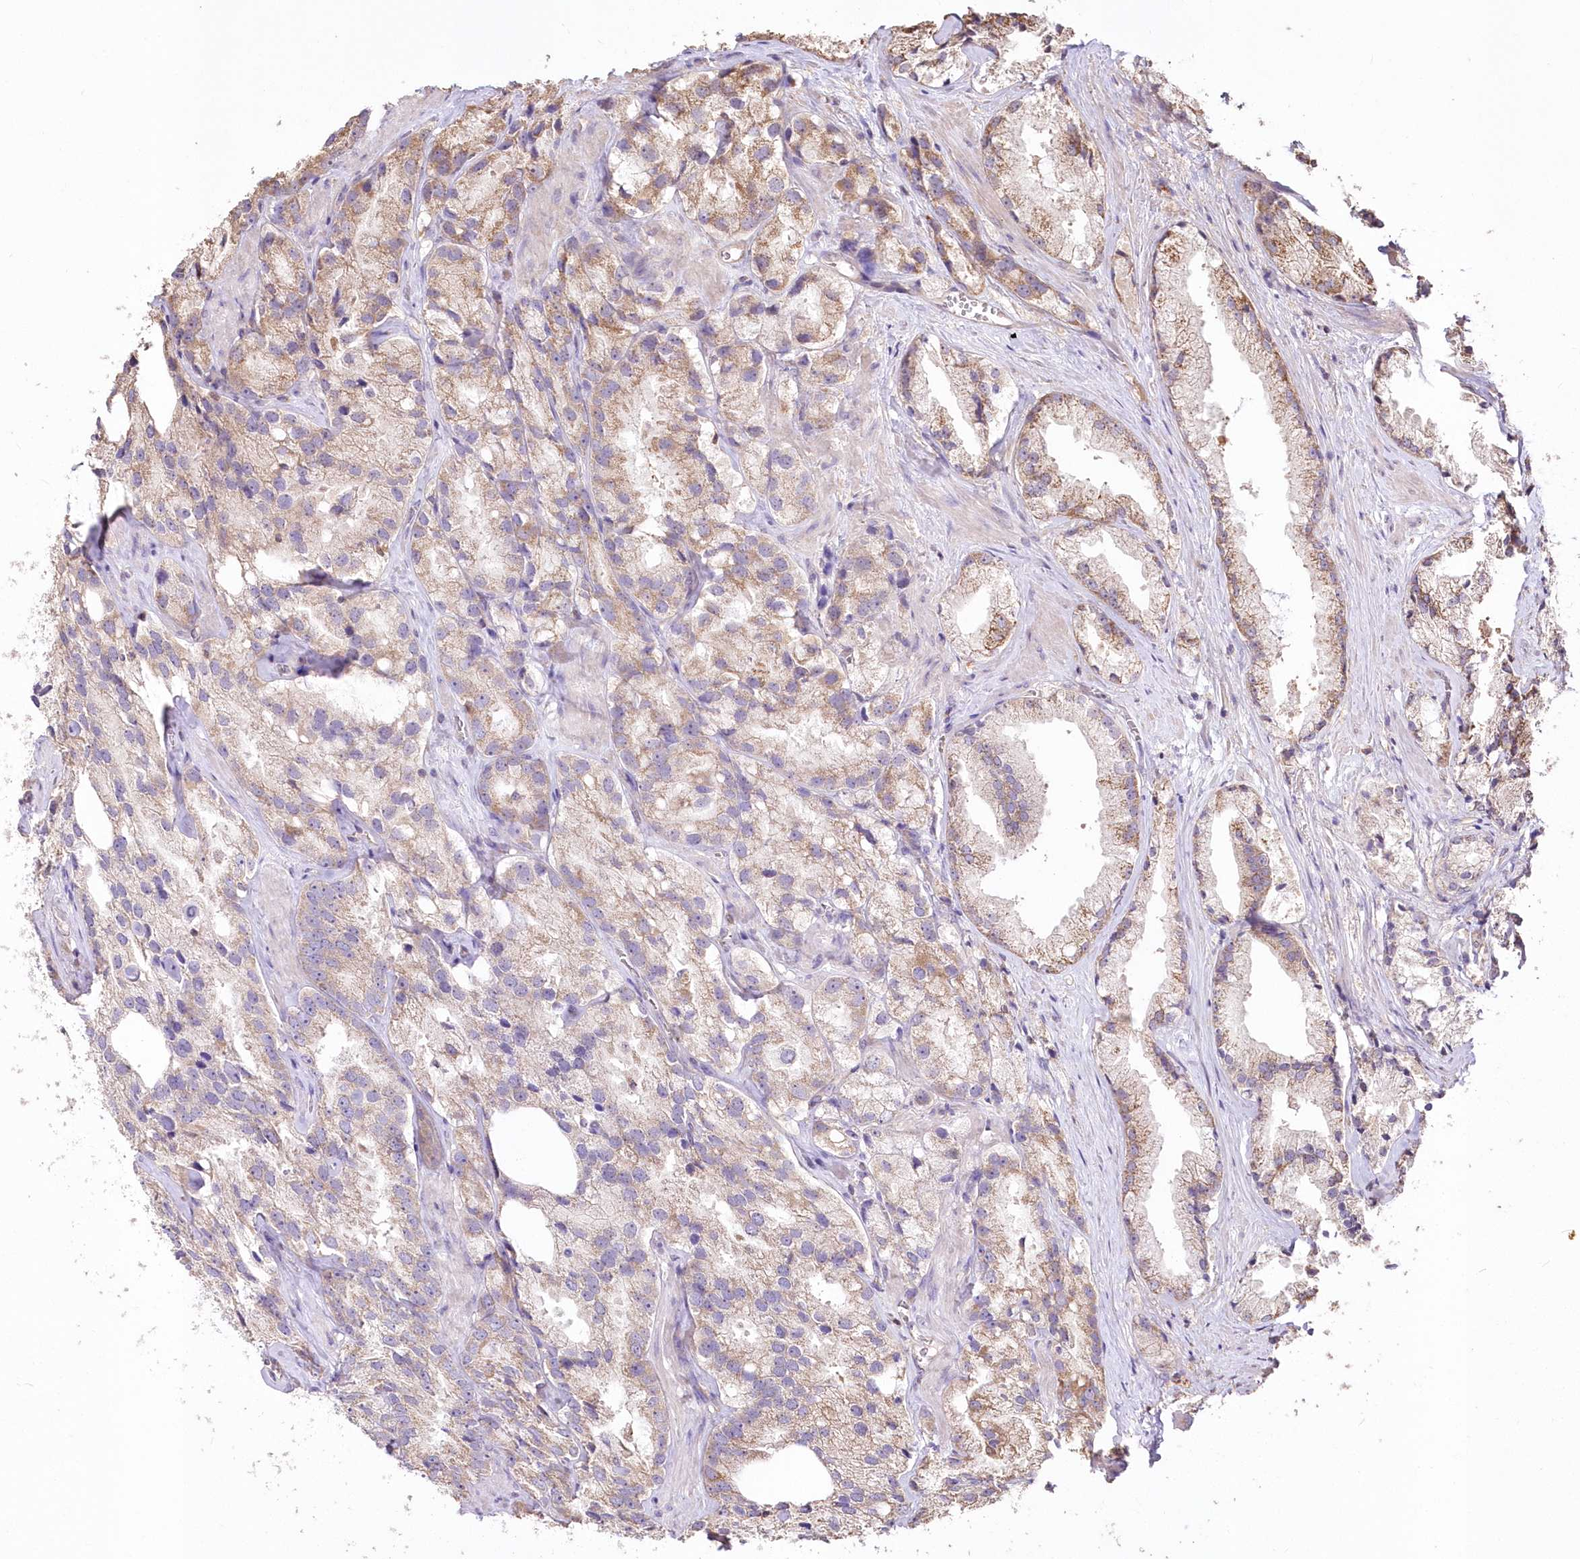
{"staining": {"intensity": "moderate", "quantity": "<25%", "location": "cytoplasmic/membranous"}, "tissue": "prostate cancer", "cell_type": "Tumor cells", "image_type": "cancer", "snomed": [{"axis": "morphology", "description": "Adenocarcinoma, High grade"}, {"axis": "topography", "description": "Prostate"}], "caption": "Moderate cytoplasmic/membranous expression for a protein is appreciated in approximately <25% of tumor cells of prostate cancer (adenocarcinoma (high-grade)) using immunohistochemistry.", "gene": "STK17B", "patient": {"sex": "male", "age": 66}}